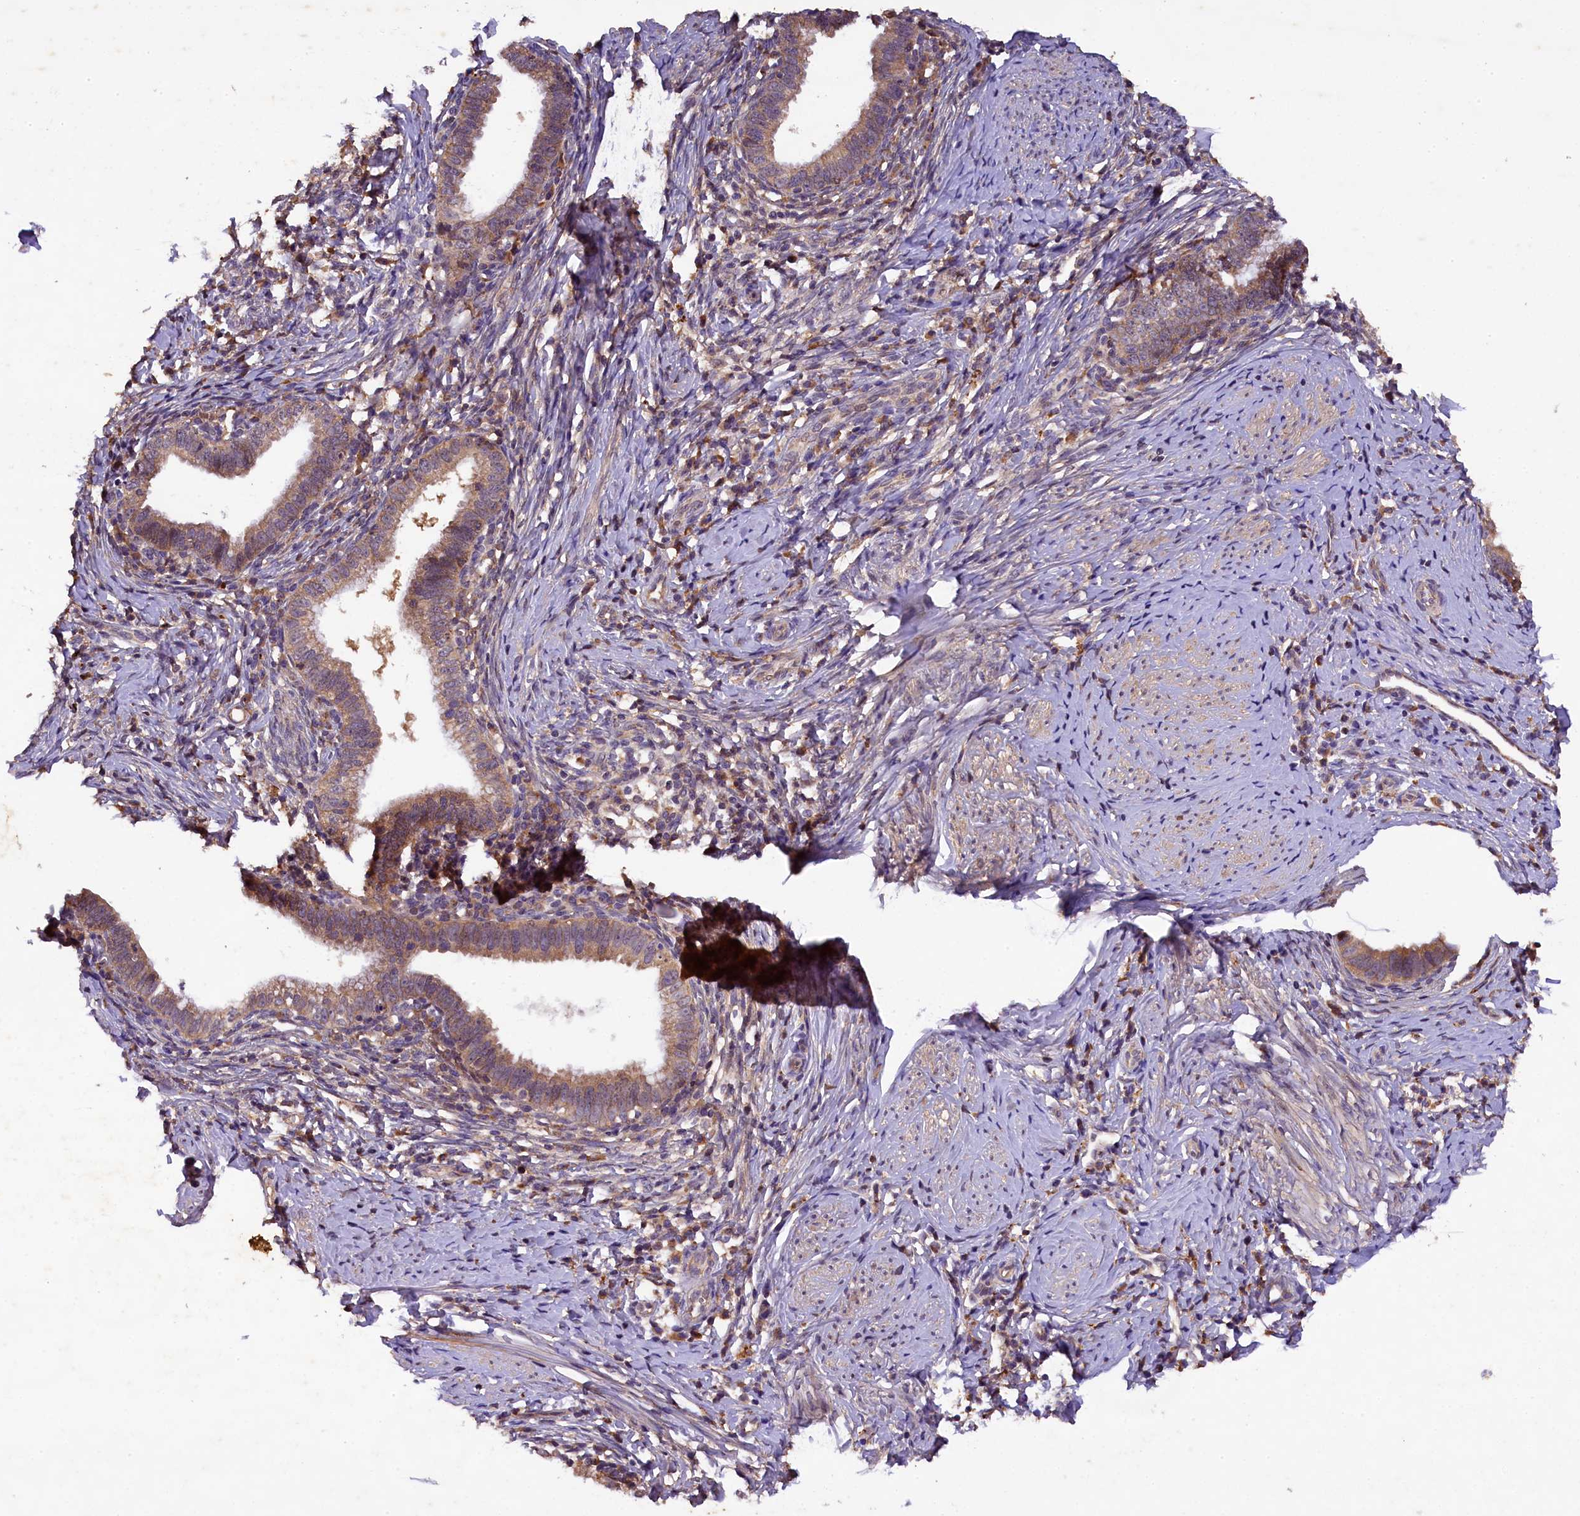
{"staining": {"intensity": "moderate", "quantity": ">75%", "location": "cytoplasmic/membranous"}, "tissue": "cervical cancer", "cell_type": "Tumor cells", "image_type": "cancer", "snomed": [{"axis": "morphology", "description": "Adenocarcinoma, NOS"}, {"axis": "topography", "description": "Cervix"}], "caption": "Human cervical cancer (adenocarcinoma) stained with a protein marker reveals moderate staining in tumor cells.", "gene": "PLXNB1", "patient": {"sex": "female", "age": 36}}